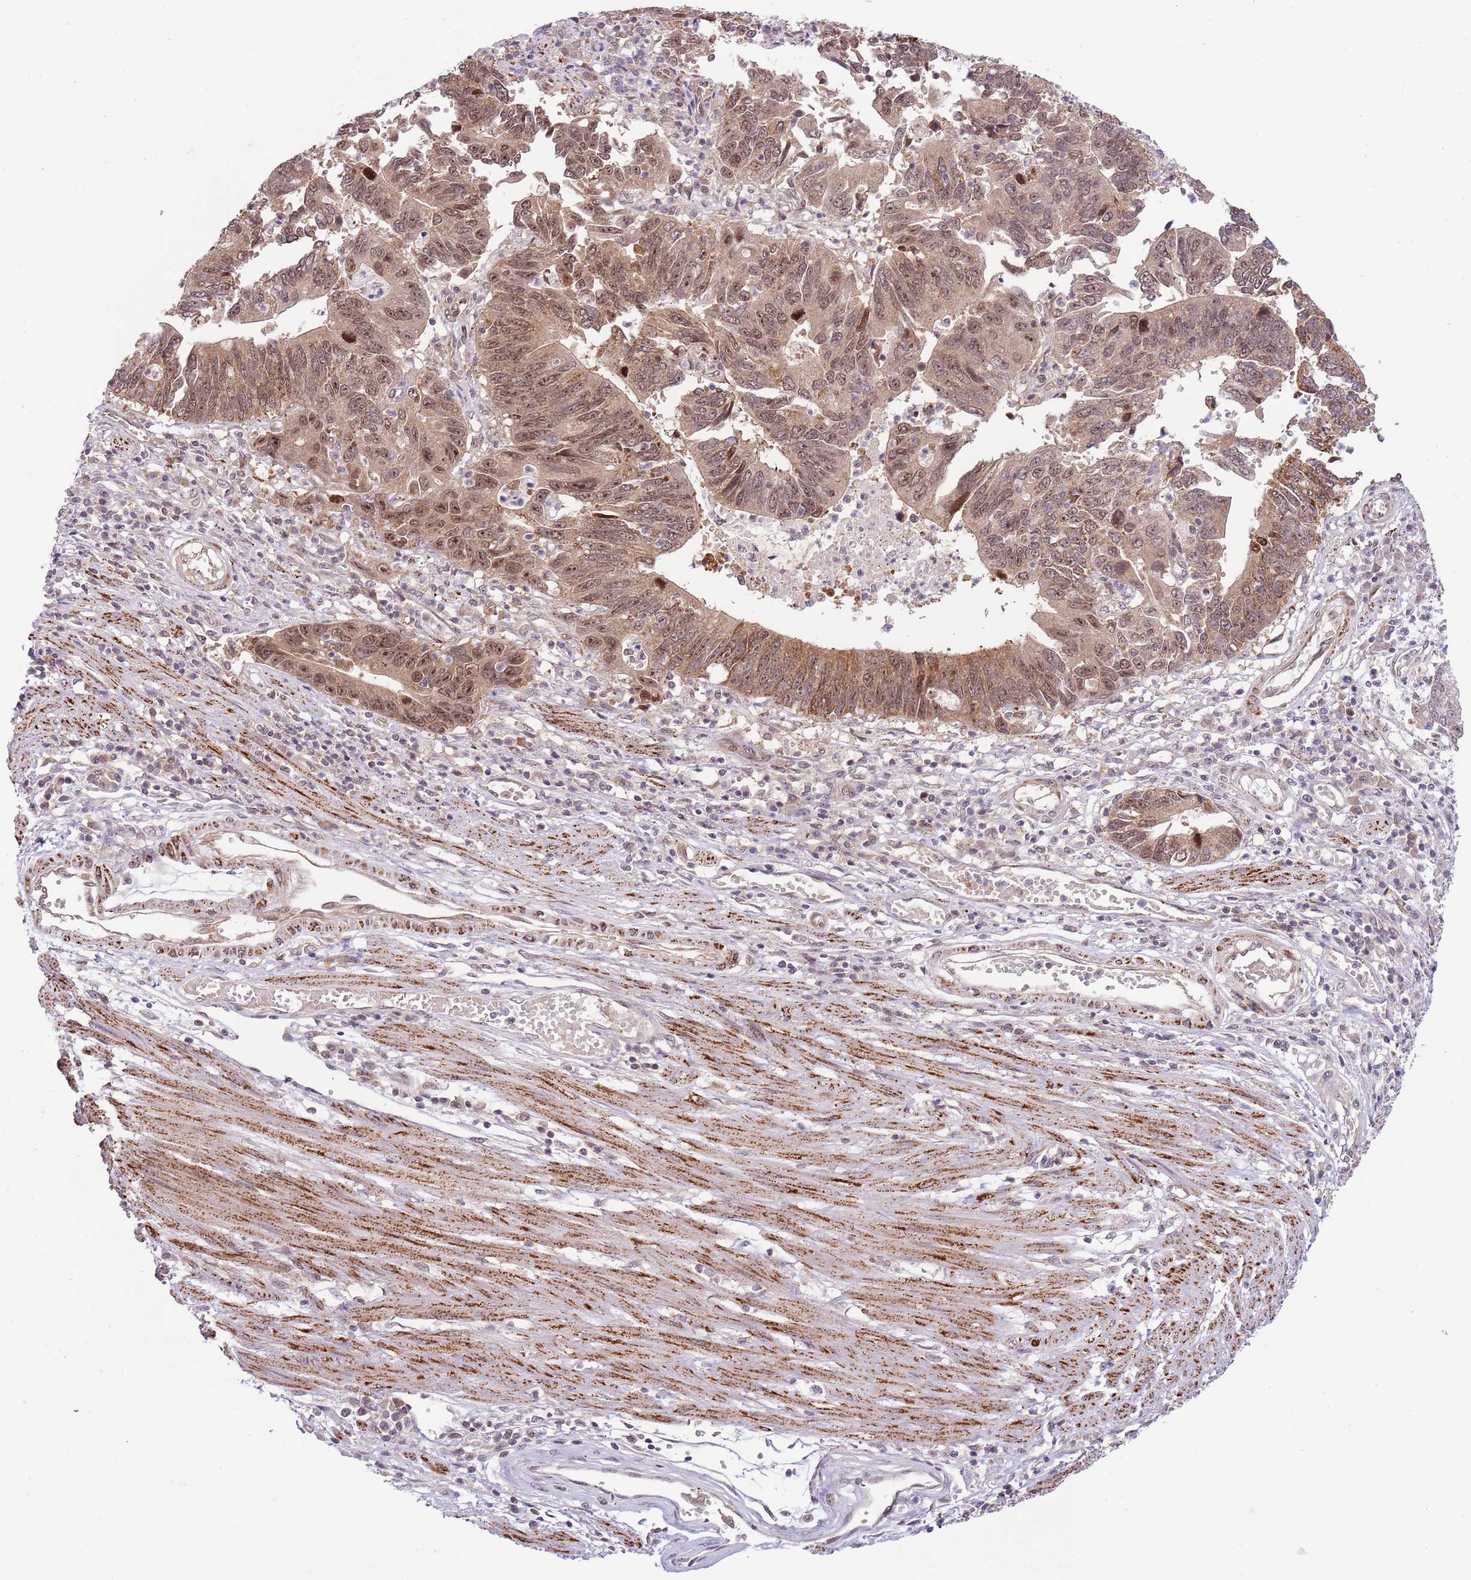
{"staining": {"intensity": "moderate", "quantity": ">75%", "location": "cytoplasmic/membranous,nuclear"}, "tissue": "stomach cancer", "cell_type": "Tumor cells", "image_type": "cancer", "snomed": [{"axis": "morphology", "description": "Adenocarcinoma, NOS"}, {"axis": "topography", "description": "Stomach"}], "caption": "Immunohistochemical staining of stomach cancer (adenocarcinoma) demonstrates medium levels of moderate cytoplasmic/membranous and nuclear expression in approximately >75% of tumor cells. The staining was performed using DAB (3,3'-diaminobenzidine), with brown indicating positive protein expression. Nuclei are stained blue with hematoxylin.", "gene": "CHD1", "patient": {"sex": "male", "age": 59}}